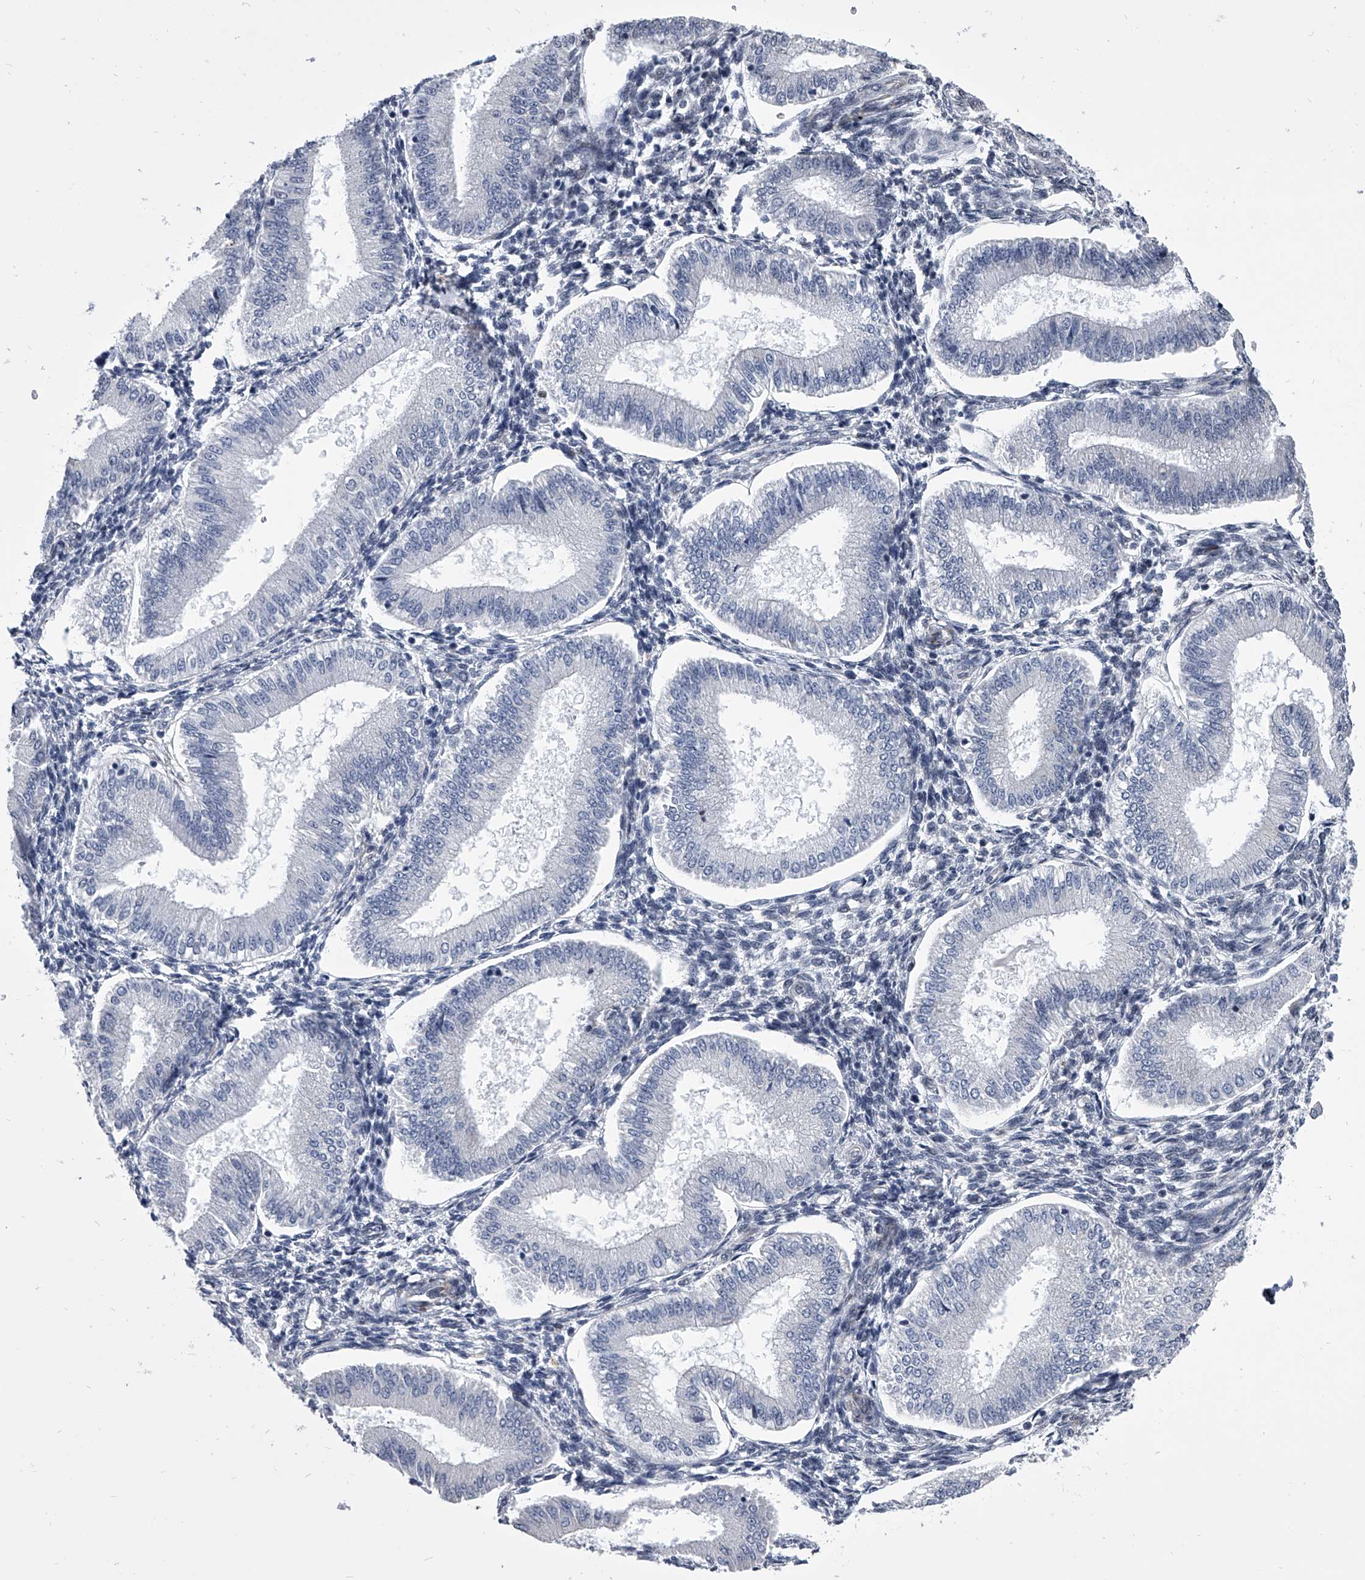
{"staining": {"intensity": "negative", "quantity": "none", "location": "none"}, "tissue": "endometrium", "cell_type": "Cells in endometrial stroma", "image_type": "normal", "snomed": [{"axis": "morphology", "description": "Normal tissue, NOS"}, {"axis": "topography", "description": "Endometrium"}], "caption": "Endometrium stained for a protein using IHC exhibits no staining cells in endometrial stroma.", "gene": "CMTR1", "patient": {"sex": "female", "age": 39}}